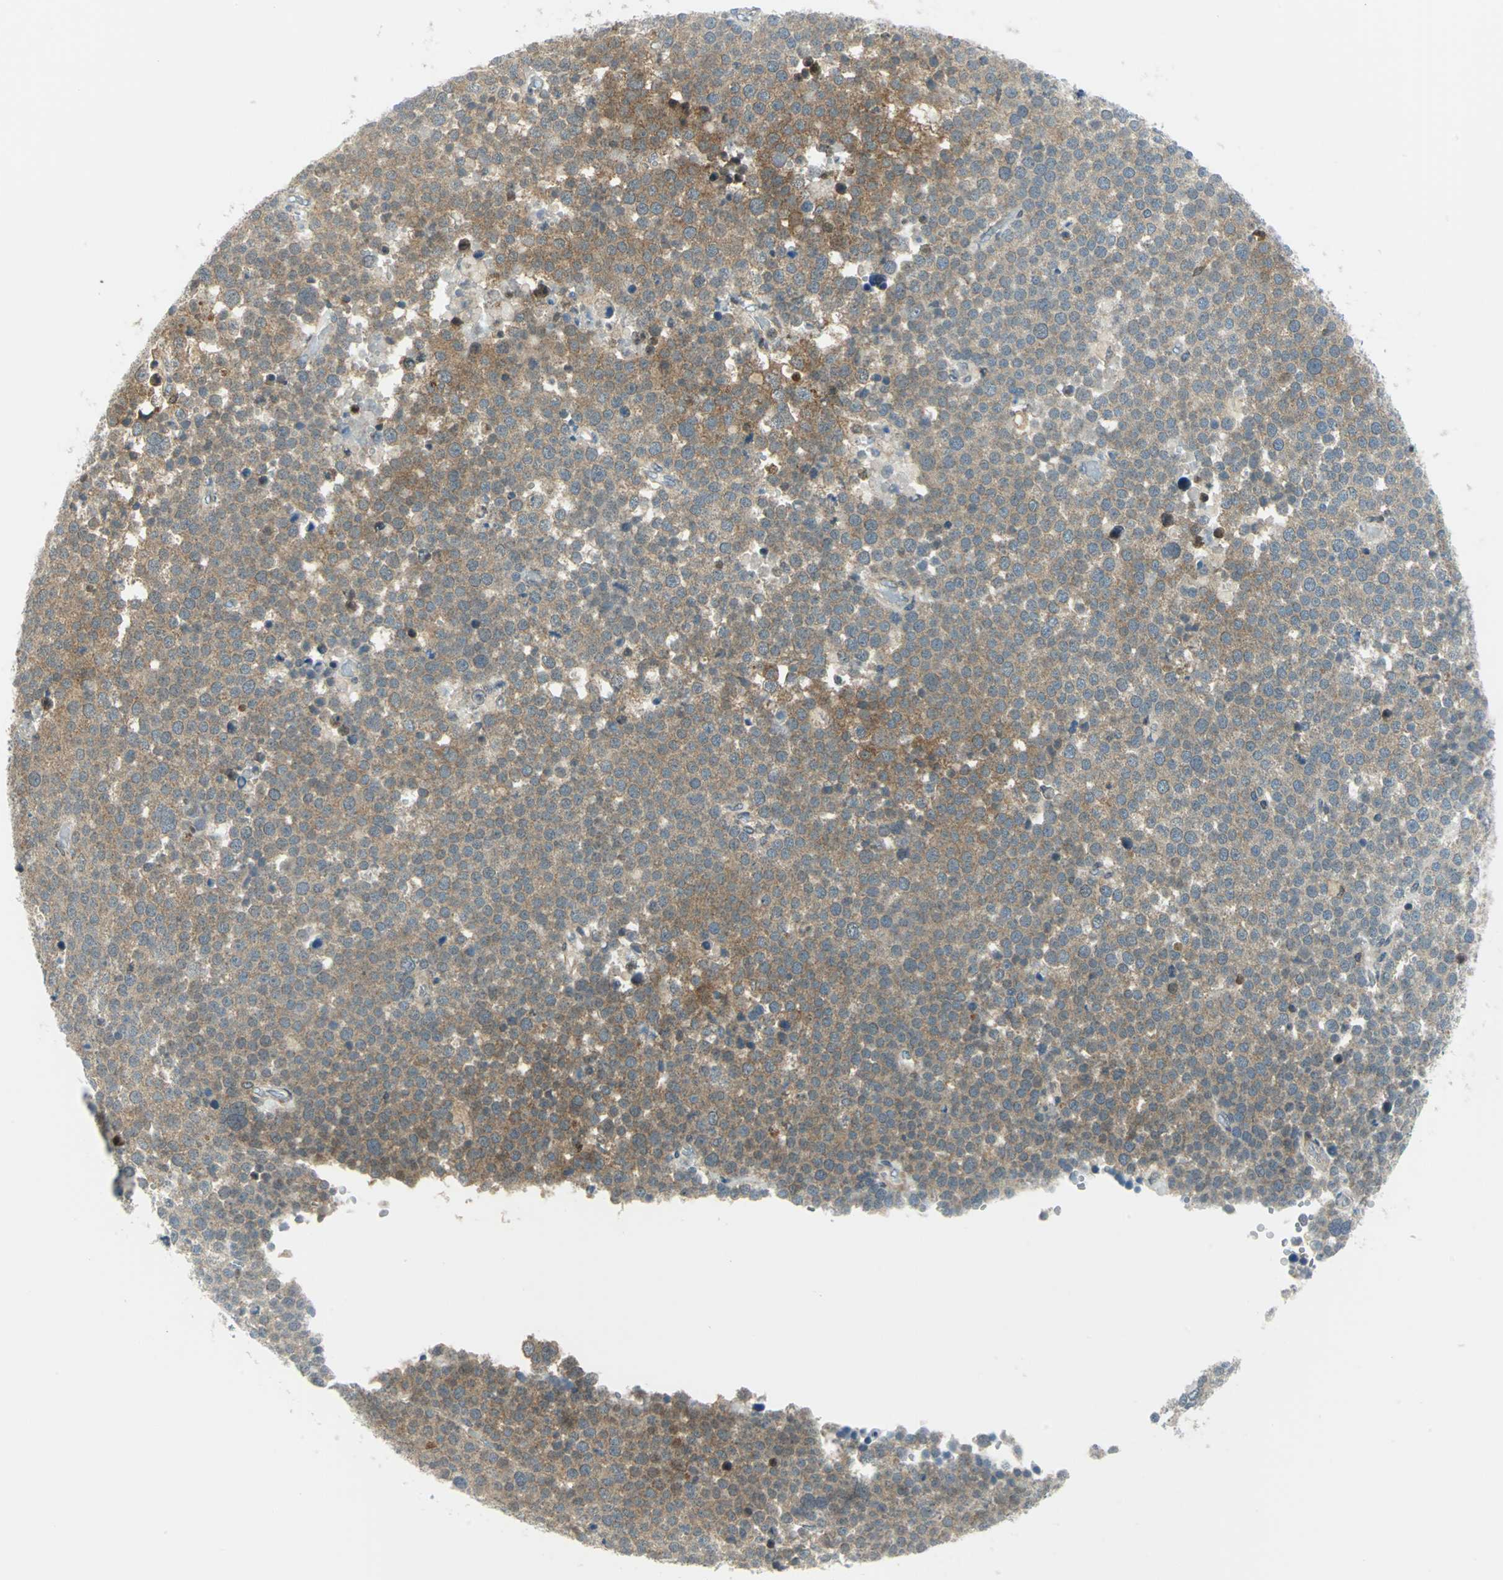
{"staining": {"intensity": "moderate", "quantity": "<25%", "location": "cytoplasmic/membranous"}, "tissue": "testis cancer", "cell_type": "Tumor cells", "image_type": "cancer", "snomed": [{"axis": "morphology", "description": "Seminoma, NOS"}, {"axis": "topography", "description": "Testis"}], "caption": "Immunohistochemical staining of human seminoma (testis) reveals low levels of moderate cytoplasmic/membranous protein staining in about <25% of tumor cells. (DAB (3,3'-diaminobenzidine) IHC, brown staining for protein, blue staining for nuclei).", "gene": "ALDOA", "patient": {"sex": "male", "age": 71}}